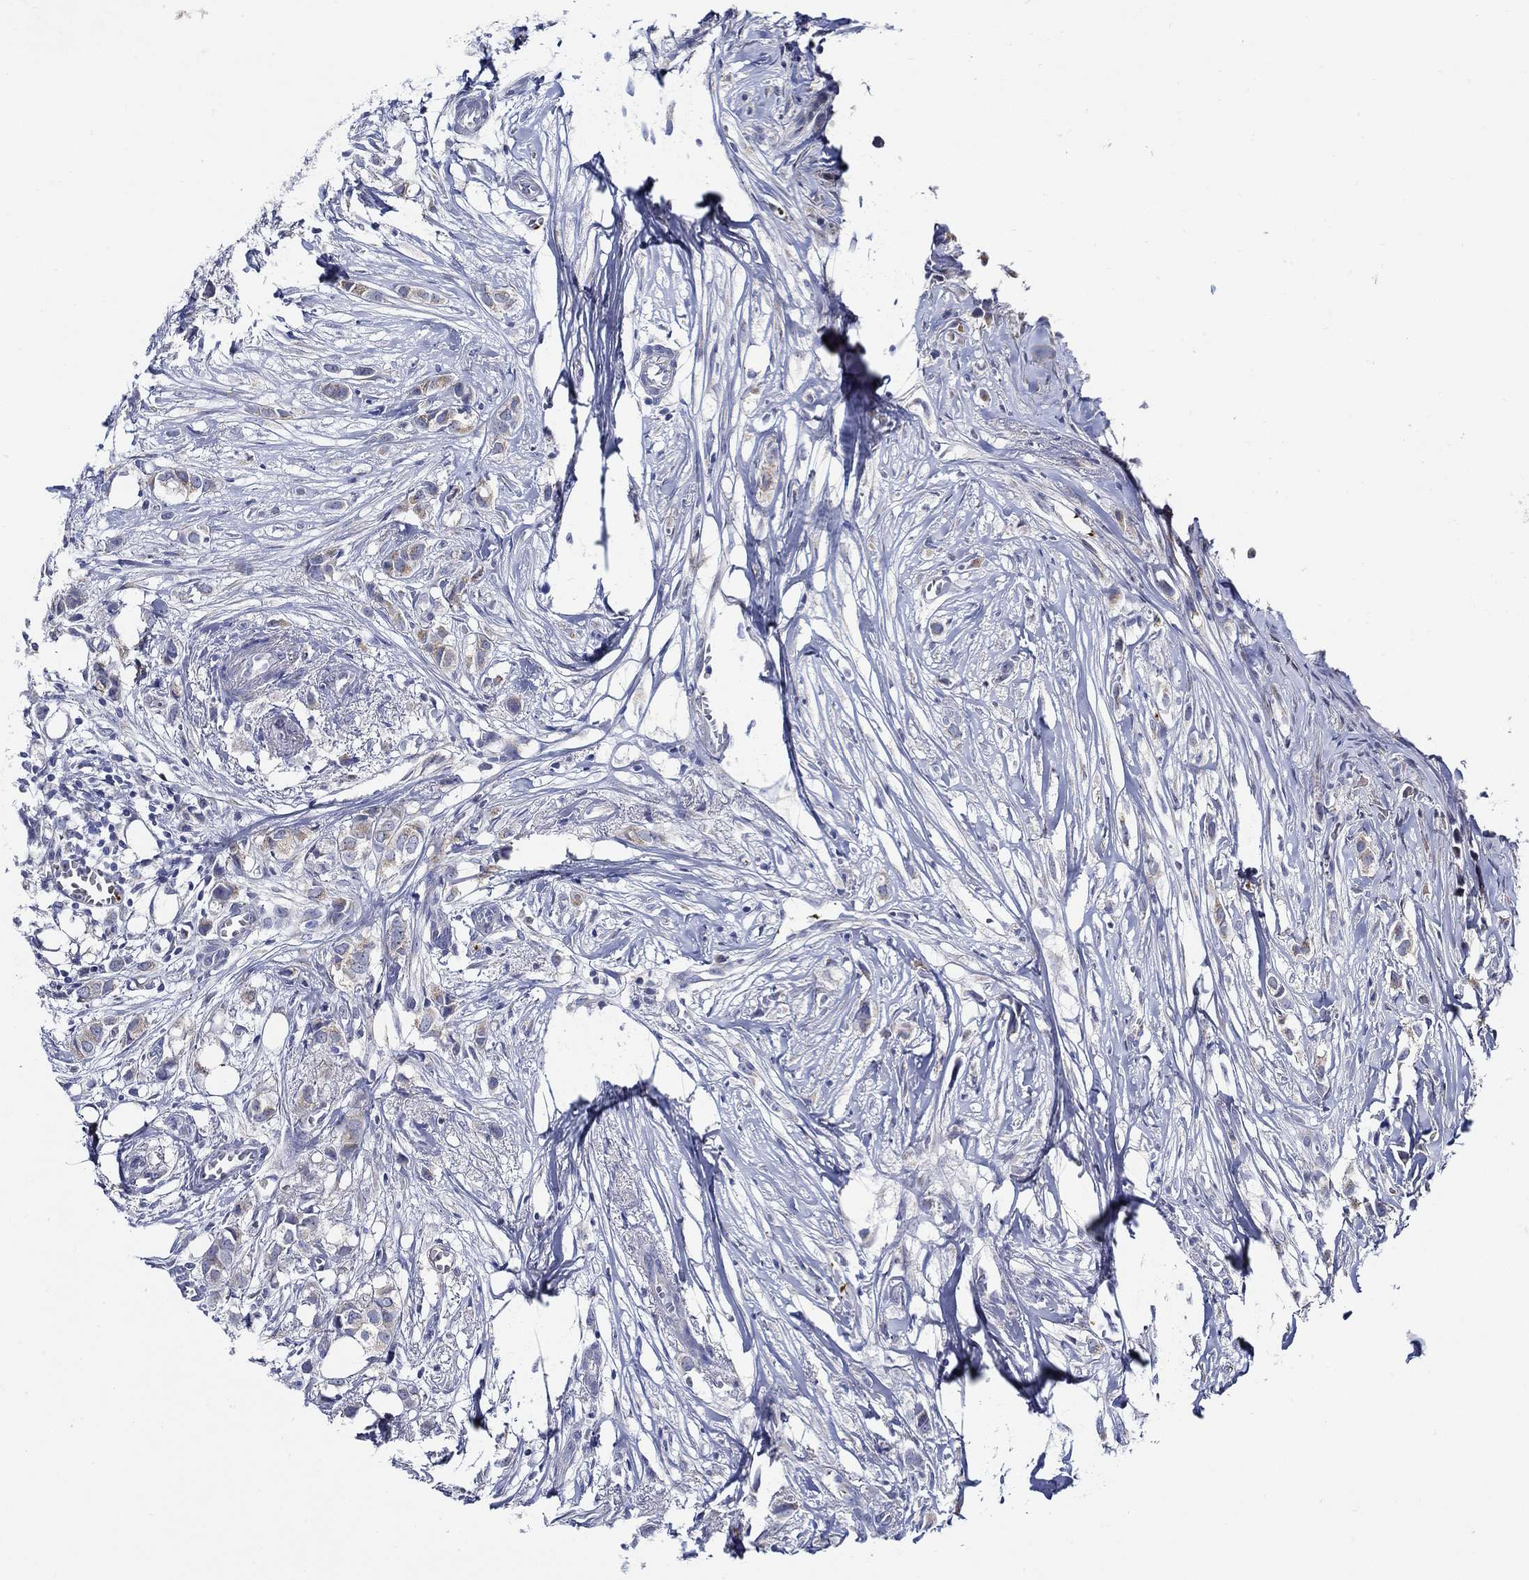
{"staining": {"intensity": "weak", "quantity": "<25%", "location": "cytoplasmic/membranous"}, "tissue": "breast cancer", "cell_type": "Tumor cells", "image_type": "cancer", "snomed": [{"axis": "morphology", "description": "Duct carcinoma"}, {"axis": "topography", "description": "Breast"}], "caption": "An image of breast cancer stained for a protein displays no brown staining in tumor cells.", "gene": "ALOX12", "patient": {"sex": "female", "age": 85}}